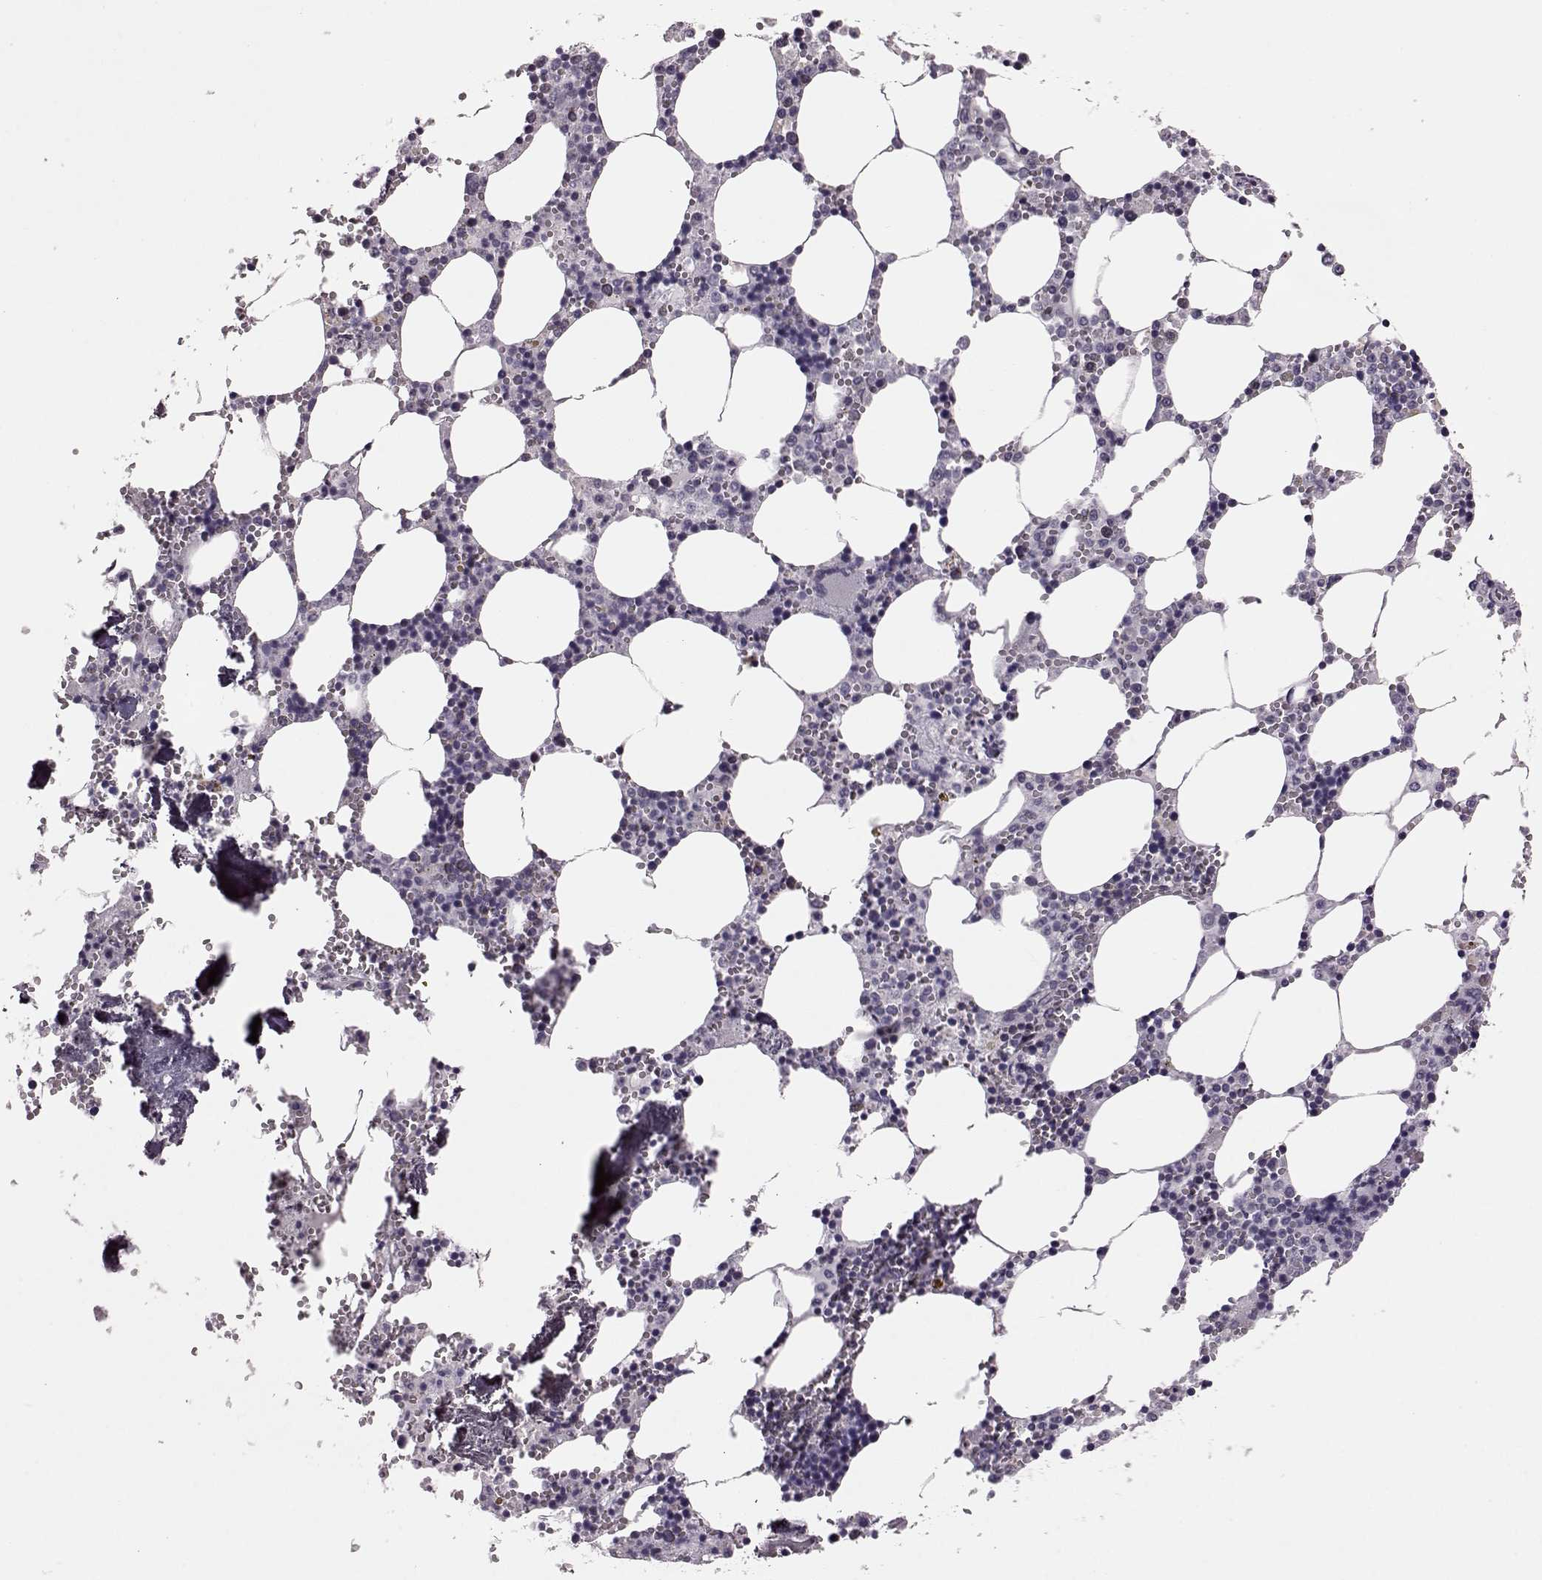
{"staining": {"intensity": "negative", "quantity": "none", "location": "none"}, "tissue": "bone marrow", "cell_type": "Hematopoietic cells", "image_type": "normal", "snomed": [{"axis": "morphology", "description": "Normal tissue, NOS"}, {"axis": "topography", "description": "Bone marrow"}], "caption": "Immunohistochemical staining of benign human bone marrow demonstrates no significant expression in hematopoietic cells. Nuclei are stained in blue.", "gene": "RIMS2", "patient": {"sex": "male", "age": 54}}